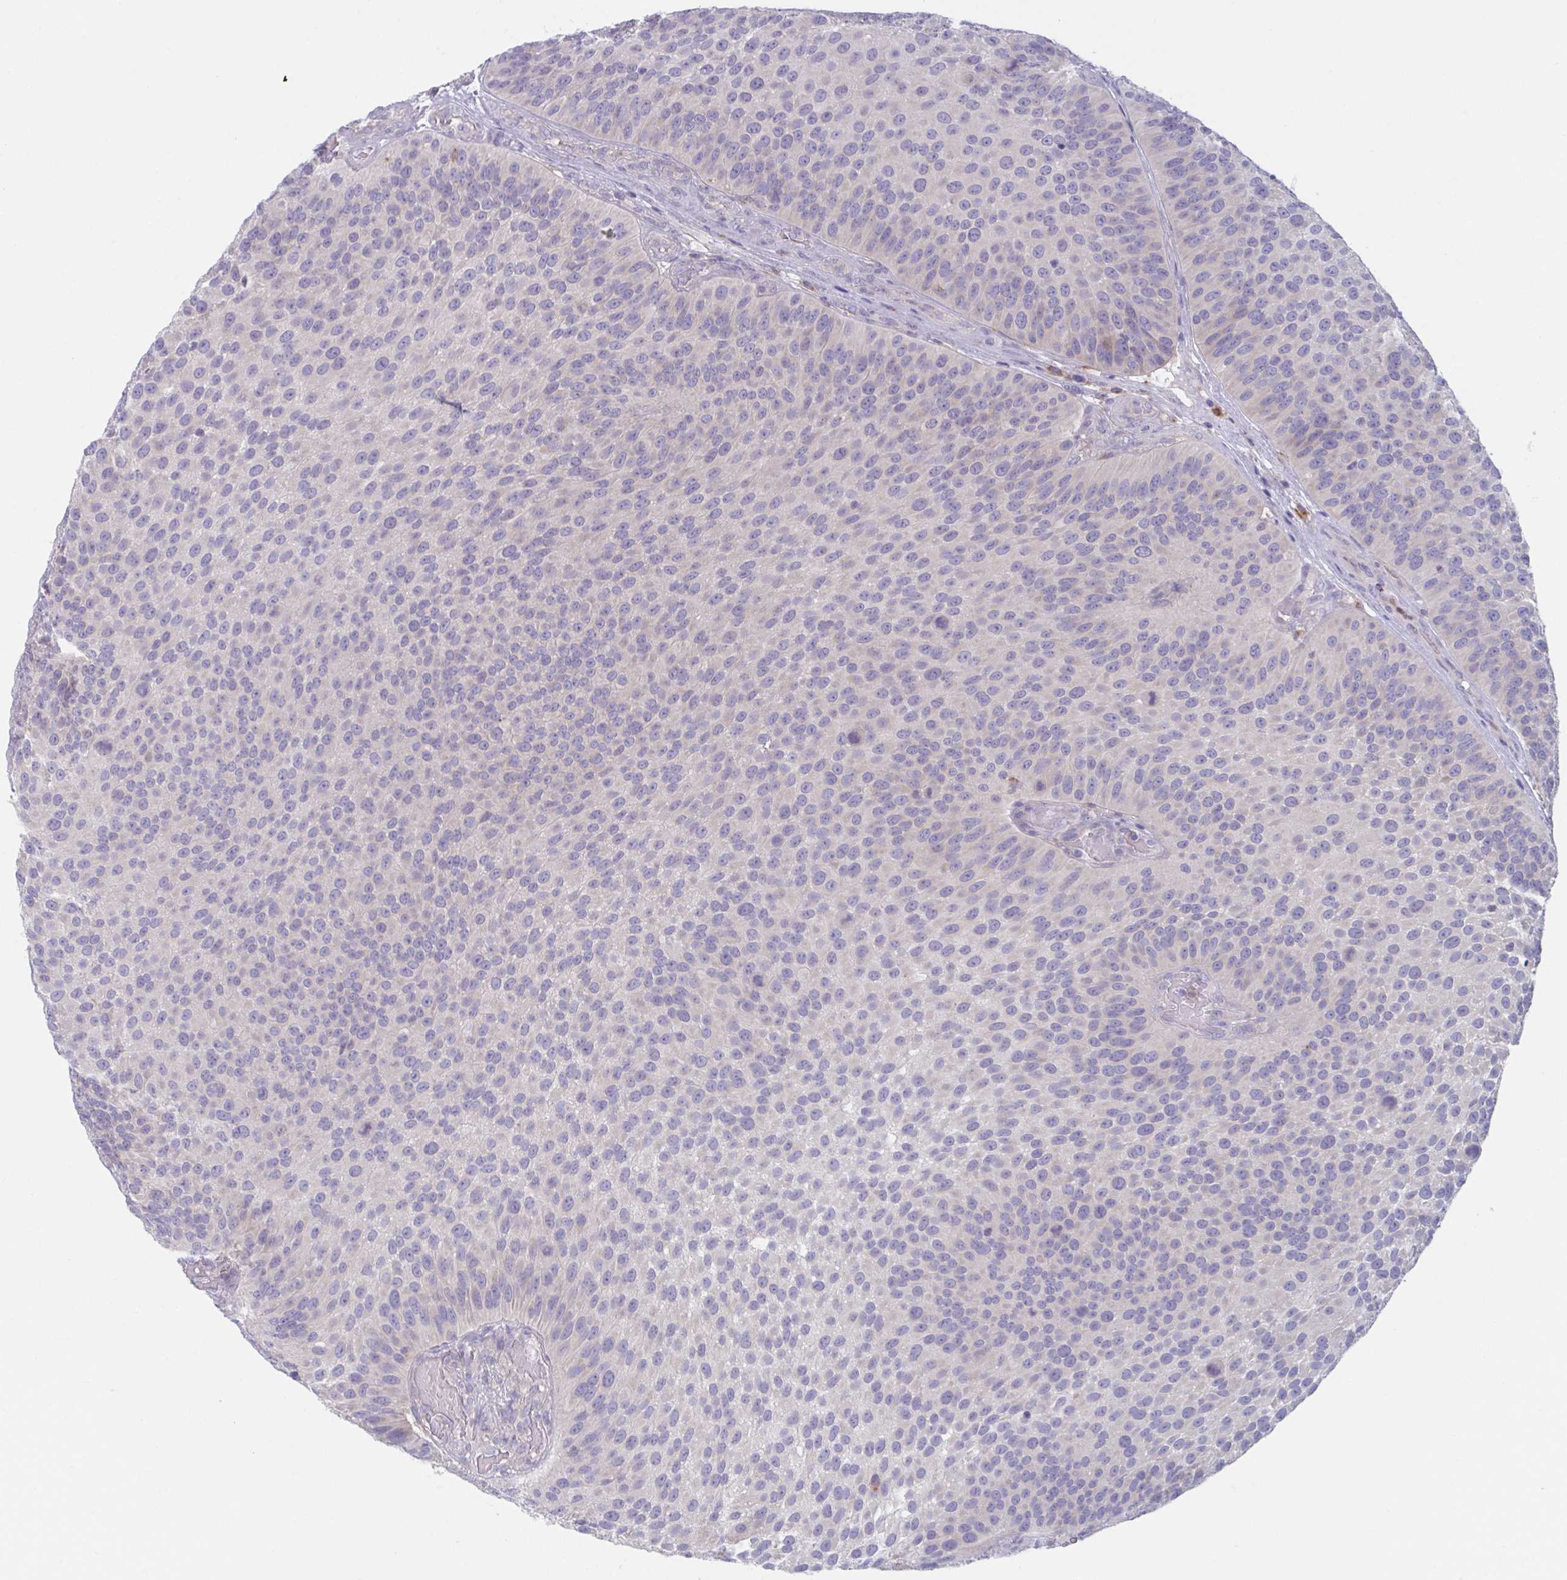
{"staining": {"intensity": "negative", "quantity": "none", "location": "none"}, "tissue": "urothelial cancer", "cell_type": "Tumor cells", "image_type": "cancer", "snomed": [{"axis": "morphology", "description": "Urothelial carcinoma, Low grade"}, {"axis": "topography", "description": "Urinary bladder"}], "caption": "Photomicrograph shows no protein staining in tumor cells of urothelial cancer tissue. The staining is performed using DAB brown chromogen with nuclei counter-stained in using hematoxylin.", "gene": "NIPSNAP1", "patient": {"sex": "male", "age": 76}}